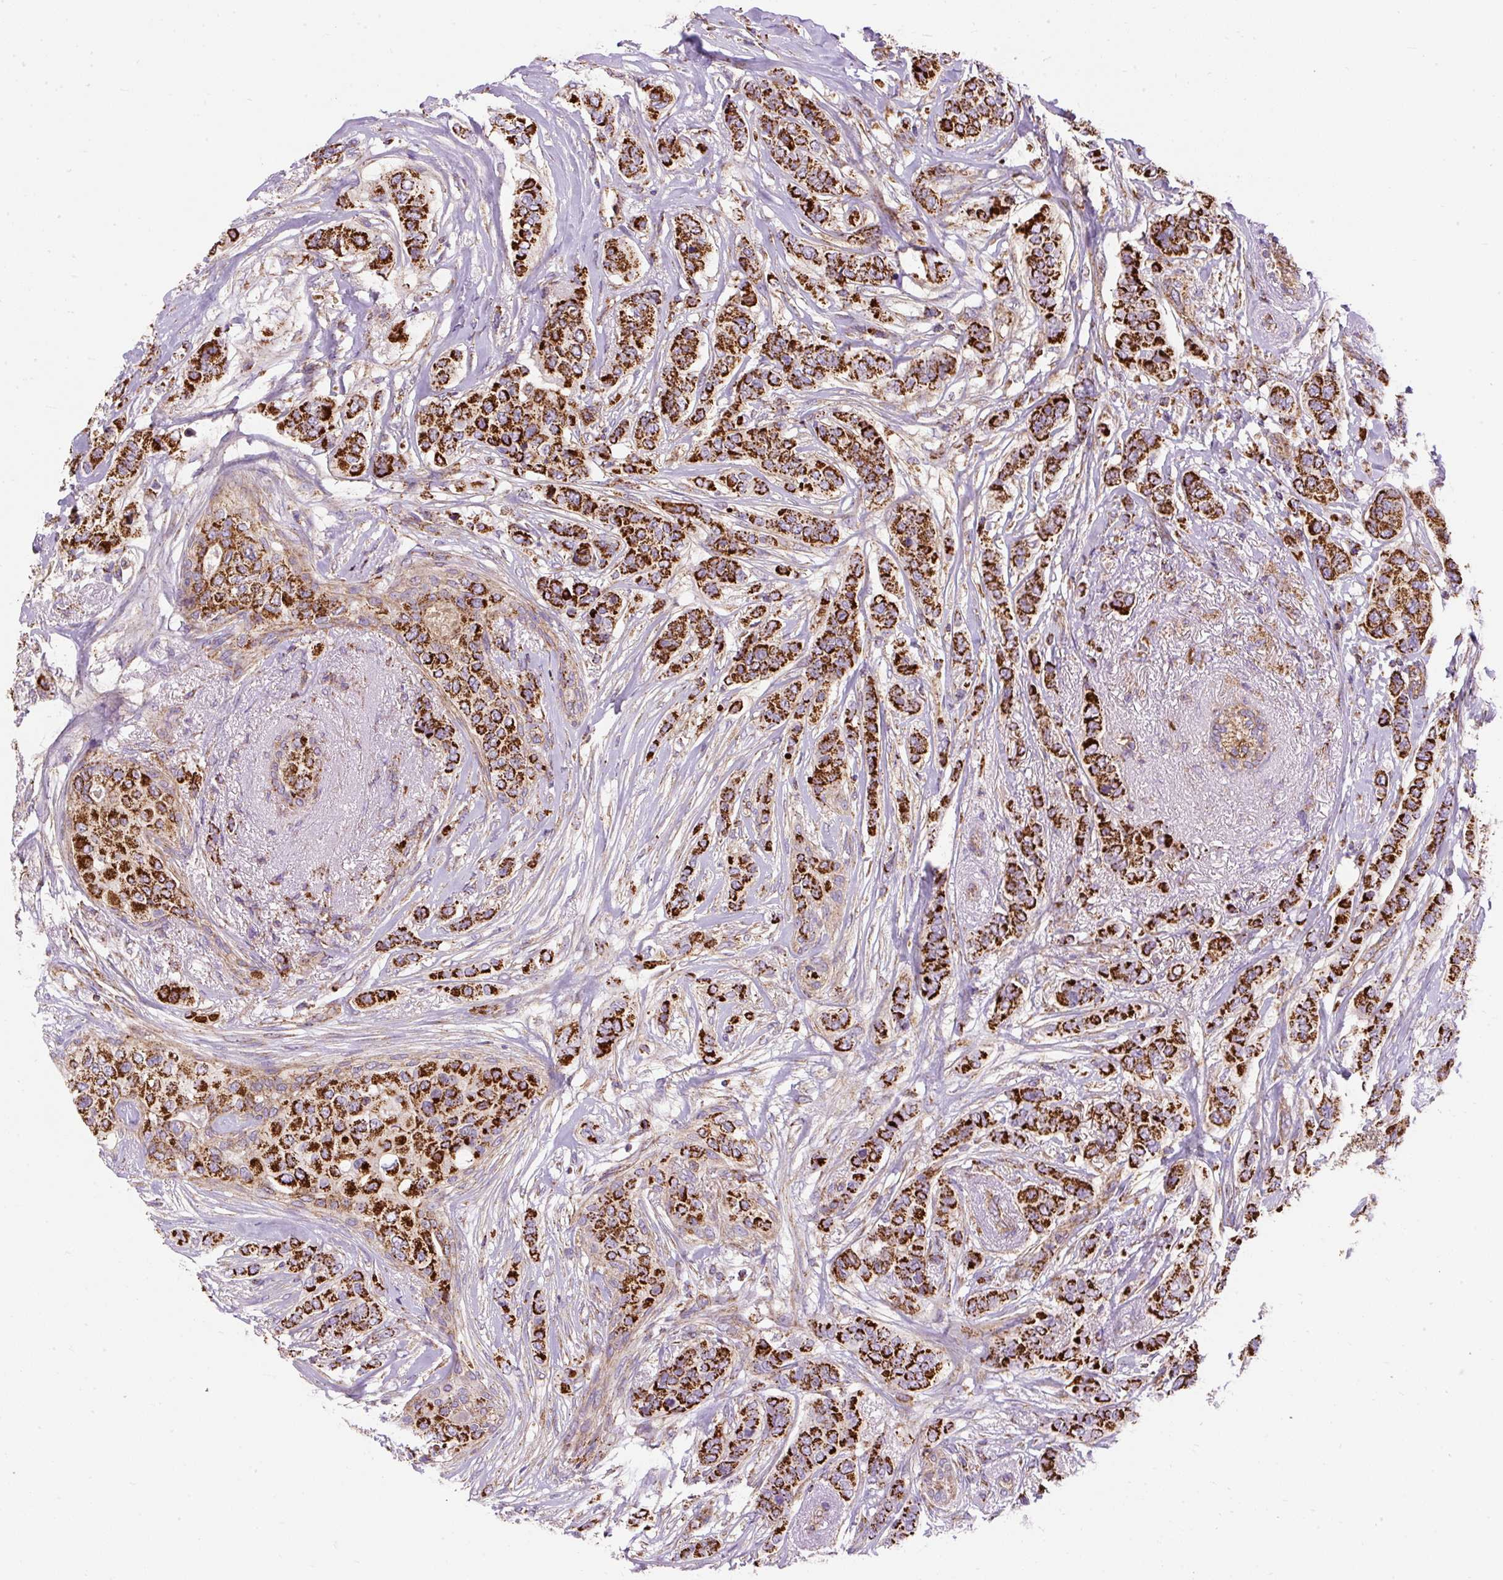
{"staining": {"intensity": "strong", "quantity": ">75%", "location": "cytoplasmic/membranous"}, "tissue": "breast cancer", "cell_type": "Tumor cells", "image_type": "cancer", "snomed": [{"axis": "morphology", "description": "Lobular carcinoma"}, {"axis": "topography", "description": "Breast"}], "caption": "Immunohistochemical staining of human breast cancer reveals strong cytoplasmic/membranous protein staining in about >75% of tumor cells.", "gene": "CEP290", "patient": {"sex": "female", "age": 51}}